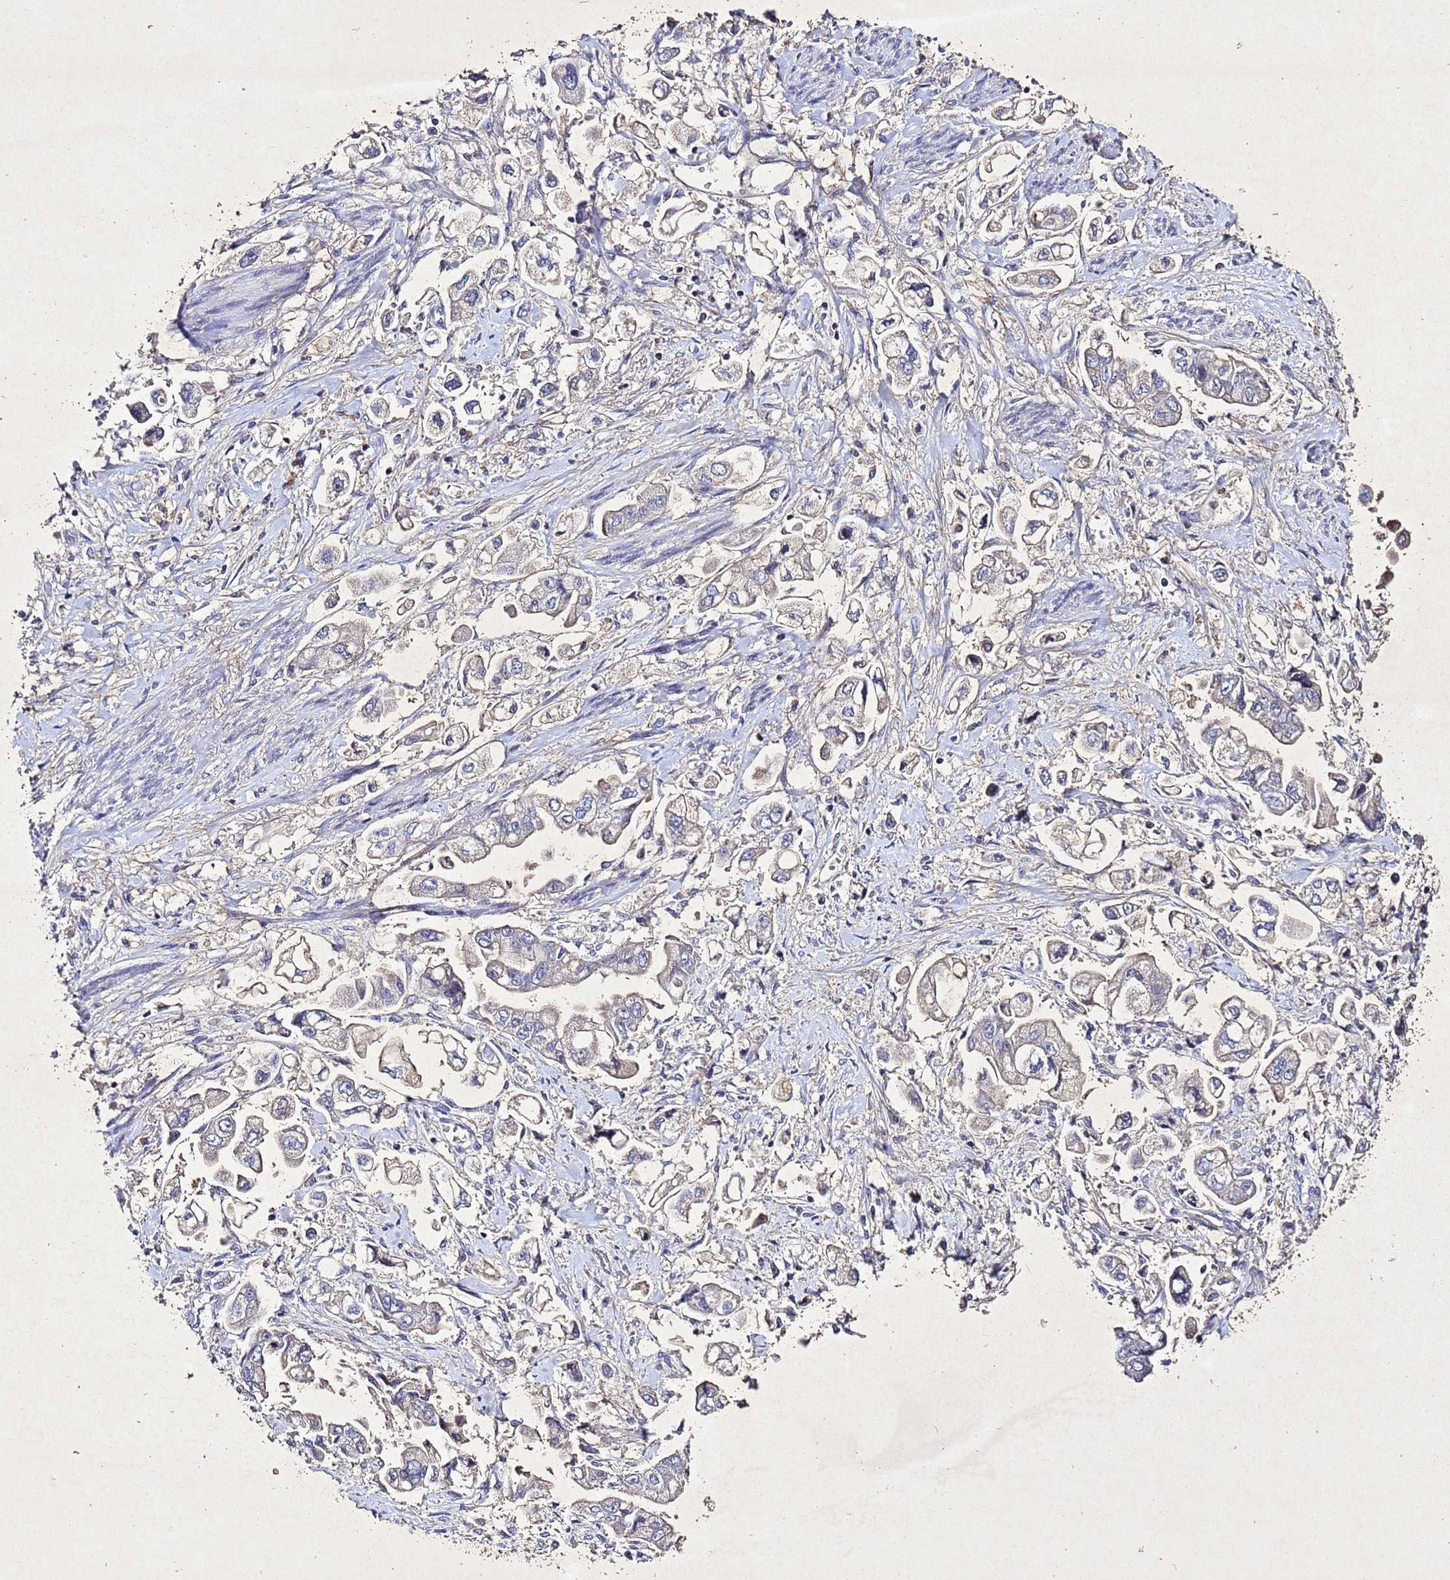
{"staining": {"intensity": "negative", "quantity": "none", "location": "none"}, "tissue": "stomach cancer", "cell_type": "Tumor cells", "image_type": "cancer", "snomed": [{"axis": "morphology", "description": "Adenocarcinoma, NOS"}, {"axis": "topography", "description": "Stomach"}], "caption": "A high-resolution histopathology image shows IHC staining of stomach adenocarcinoma, which demonstrates no significant expression in tumor cells.", "gene": "SV2B", "patient": {"sex": "male", "age": 62}}